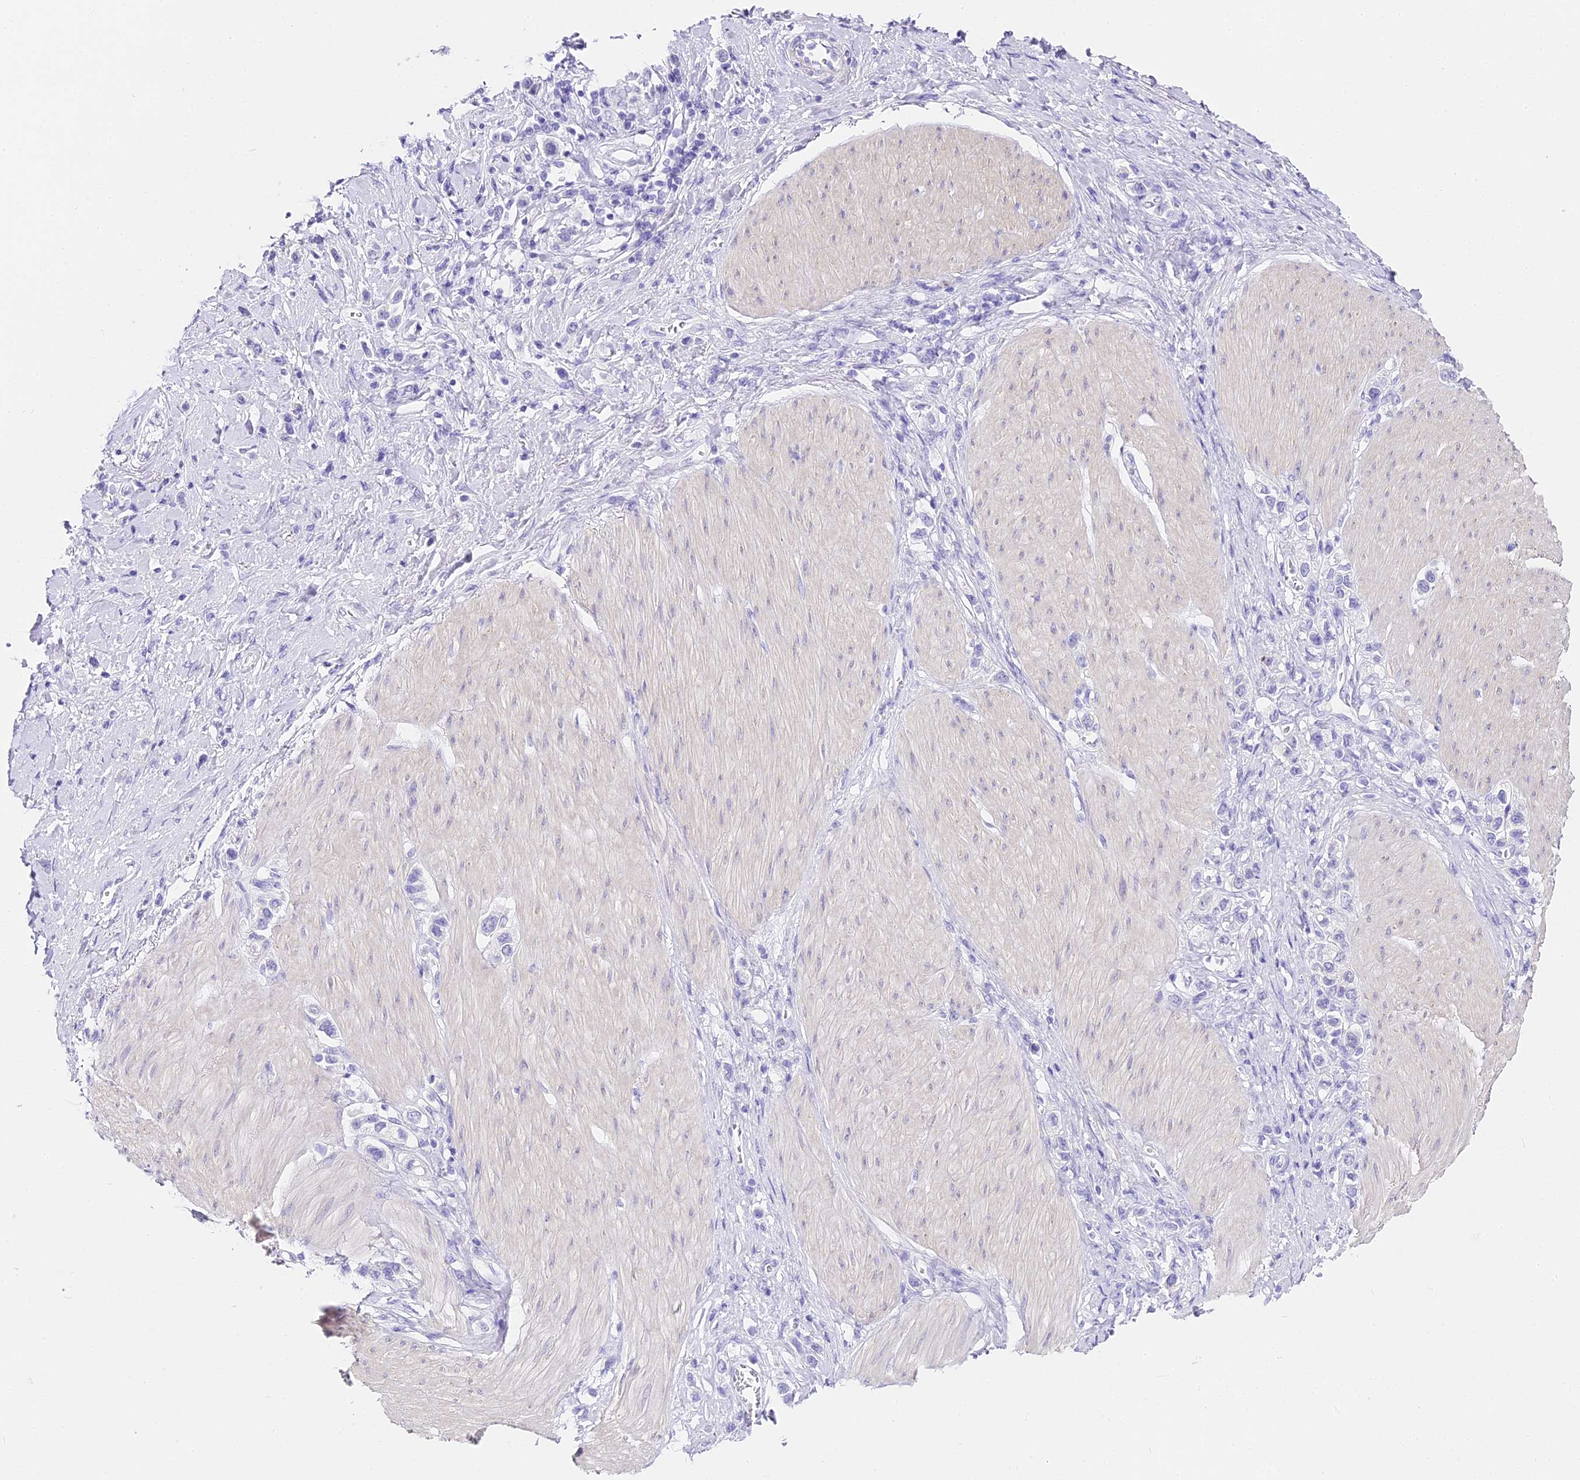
{"staining": {"intensity": "negative", "quantity": "none", "location": "none"}, "tissue": "stomach cancer", "cell_type": "Tumor cells", "image_type": "cancer", "snomed": [{"axis": "morphology", "description": "Normal tissue, NOS"}, {"axis": "morphology", "description": "Adenocarcinoma, NOS"}, {"axis": "topography", "description": "Stomach, upper"}, {"axis": "topography", "description": "Stomach"}], "caption": "Human stomach cancer (adenocarcinoma) stained for a protein using IHC demonstrates no positivity in tumor cells.", "gene": "ABHD14A-ACY1", "patient": {"sex": "female", "age": 65}}